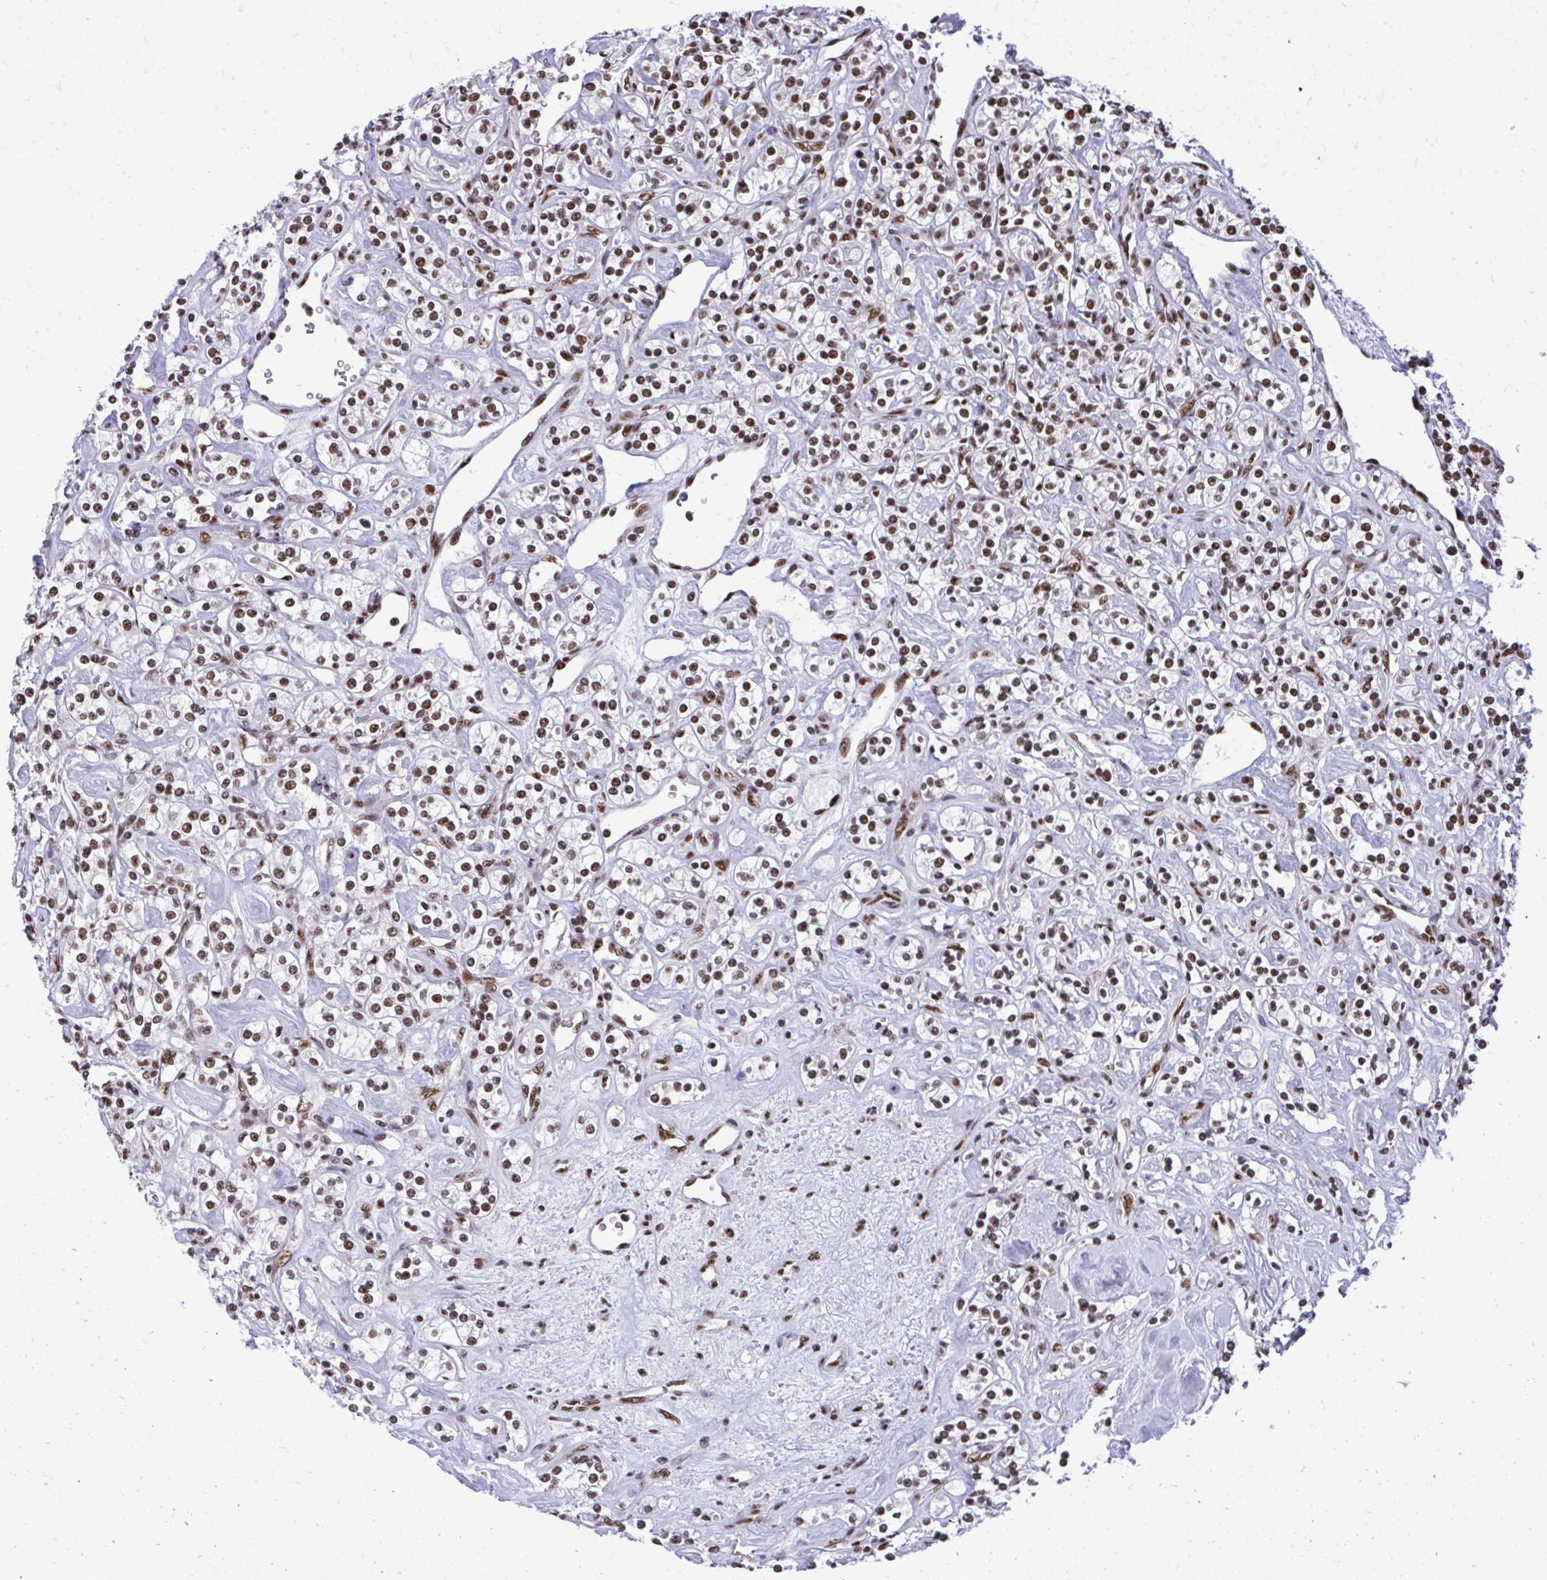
{"staining": {"intensity": "moderate", "quantity": ">75%", "location": "nuclear"}, "tissue": "renal cancer", "cell_type": "Tumor cells", "image_type": "cancer", "snomed": [{"axis": "morphology", "description": "Adenocarcinoma, NOS"}, {"axis": "topography", "description": "Kidney"}], "caption": "Approximately >75% of tumor cells in renal adenocarcinoma display moderate nuclear protein staining as visualized by brown immunohistochemical staining.", "gene": "PRPF19", "patient": {"sex": "male", "age": 77}}